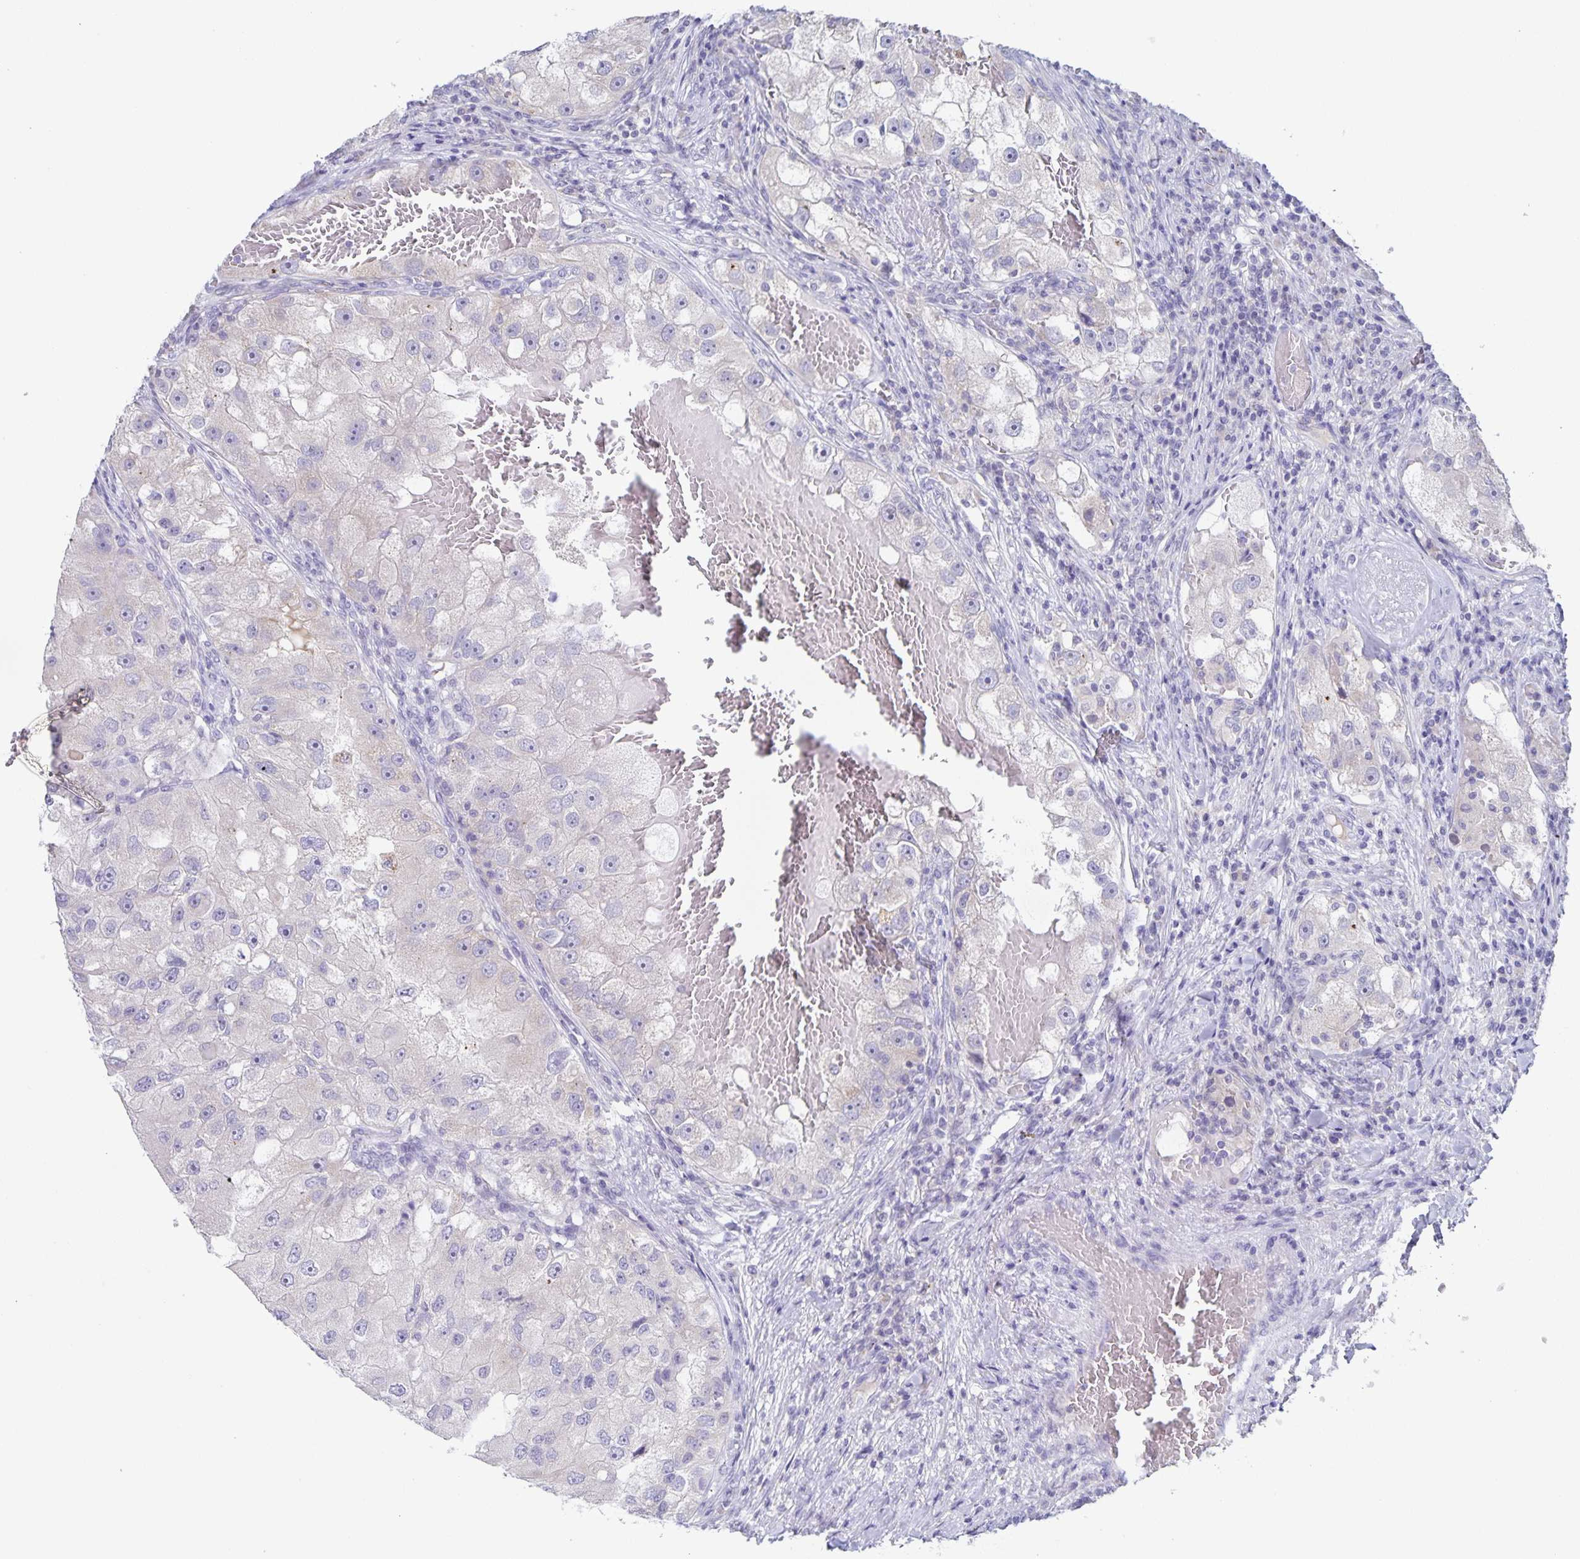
{"staining": {"intensity": "negative", "quantity": "none", "location": "none"}, "tissue": "renal cancer", "cell_type": "Tumor cells", "image_type": "cancer", "snomed": [{"axis": "morphology", "description": "Adenocarcinoma, NOS"}, {"axis": "topography", "description": "Kidney"}], "caption": "An immunohistochemistry photomicrograph of renal cancer is shown. There is no staining in tumor cells of renal cancer.", "gene": "RPL36A", "patient": {"sex": "male", "age": 63}}